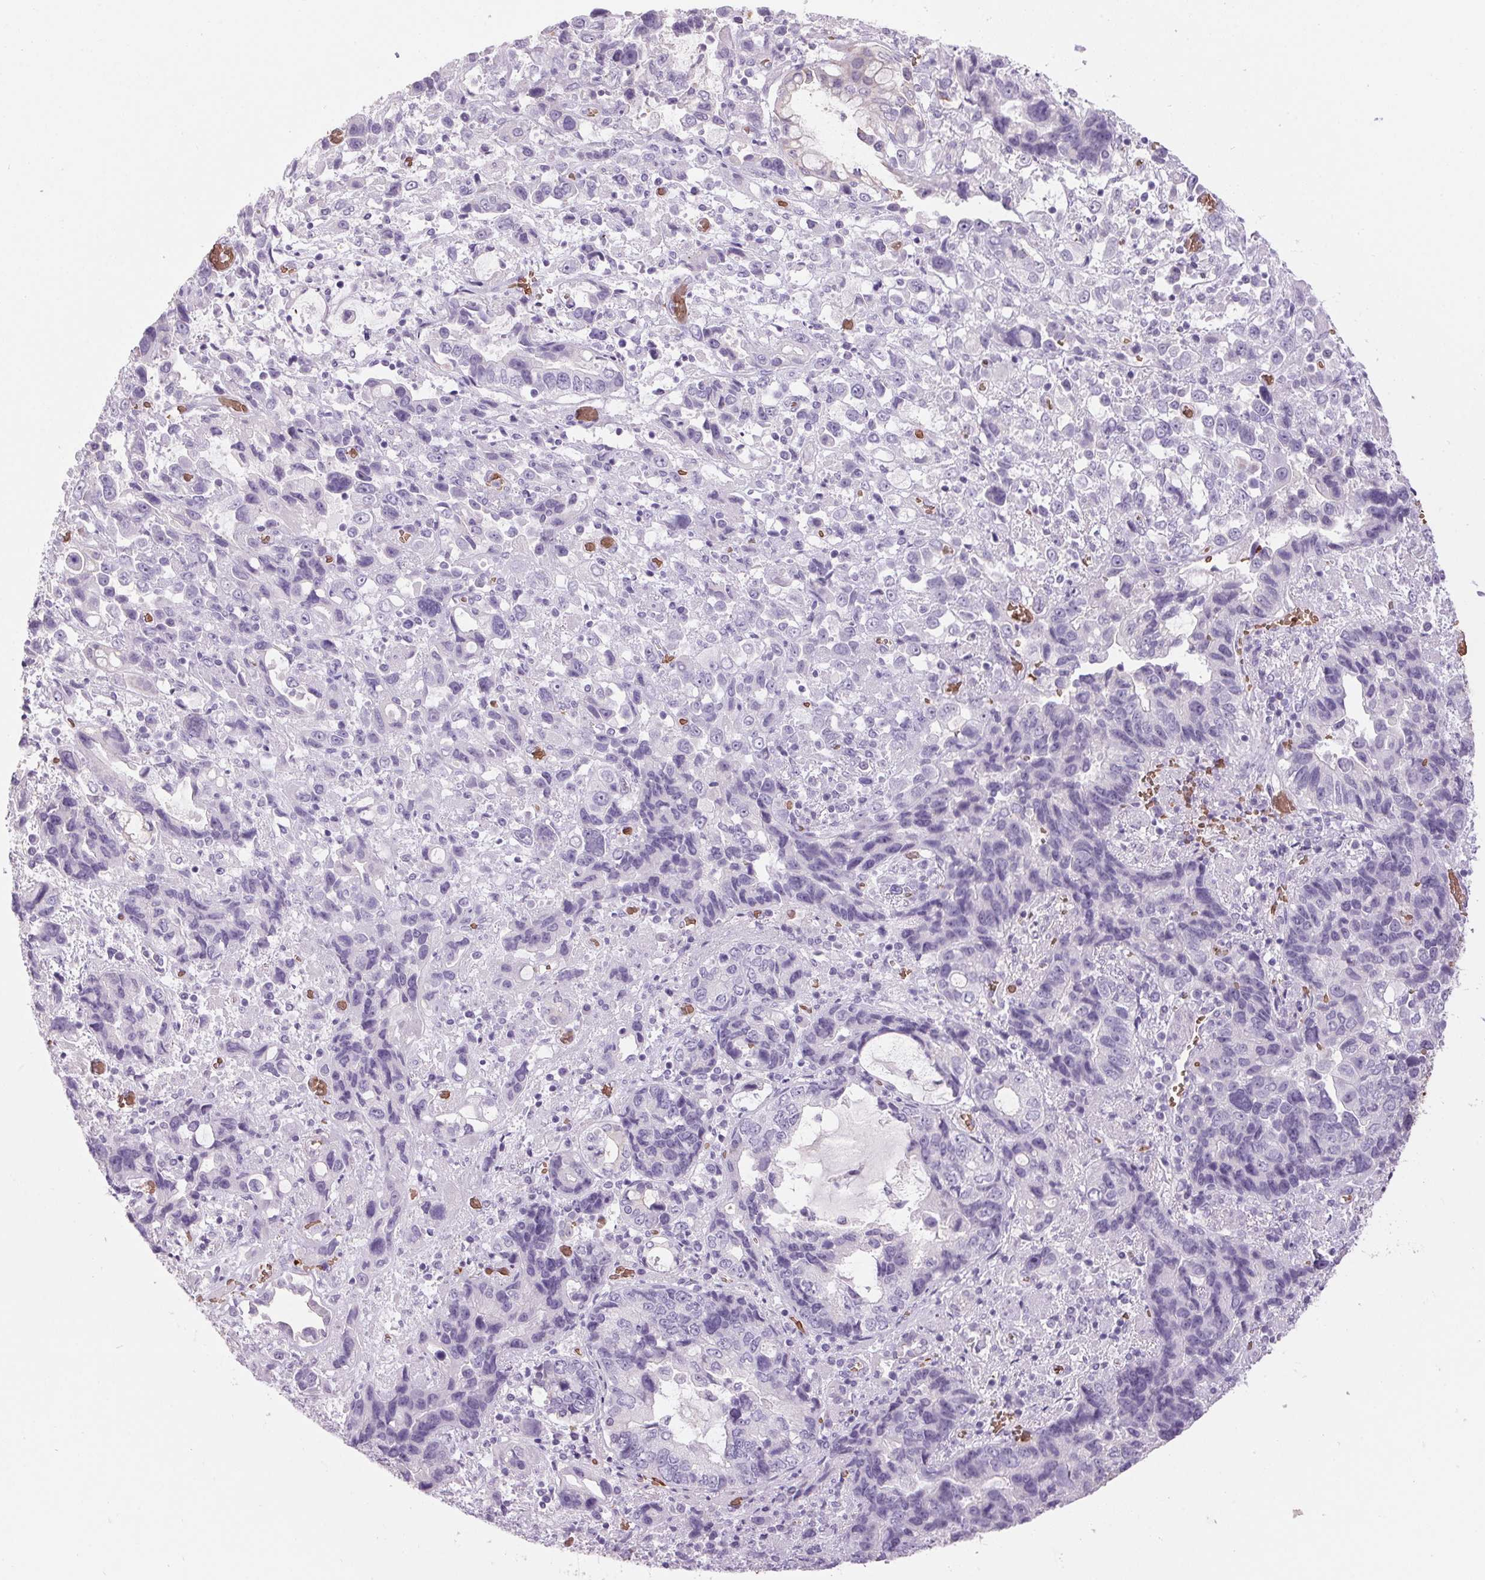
{"staining": {"intensity": "negative", "quantity": "none", "location": "none"}, "tissue": "stomach cancer", "cell_type": "Tumor cells", "image_type": "cancer", "snomed": [{"axis": "morphology", "description": "Adenocarcinoma, NOS"}, {"axis": "topography", "description": "Stomach, upper"}], "caption": "A high-resolution photomicrograph shows IHC staining of adenocarcinoma (stomach), which displays no significant expression in tumor cells. (Stains: DAB (3,3'-diaminobenzidine) IHC with hematoxylin counter stain, Microscopy: brightfield microscopy at high magnification).", "gene": "HBQ1", "patient": {"sex": "female", "age": 81}}